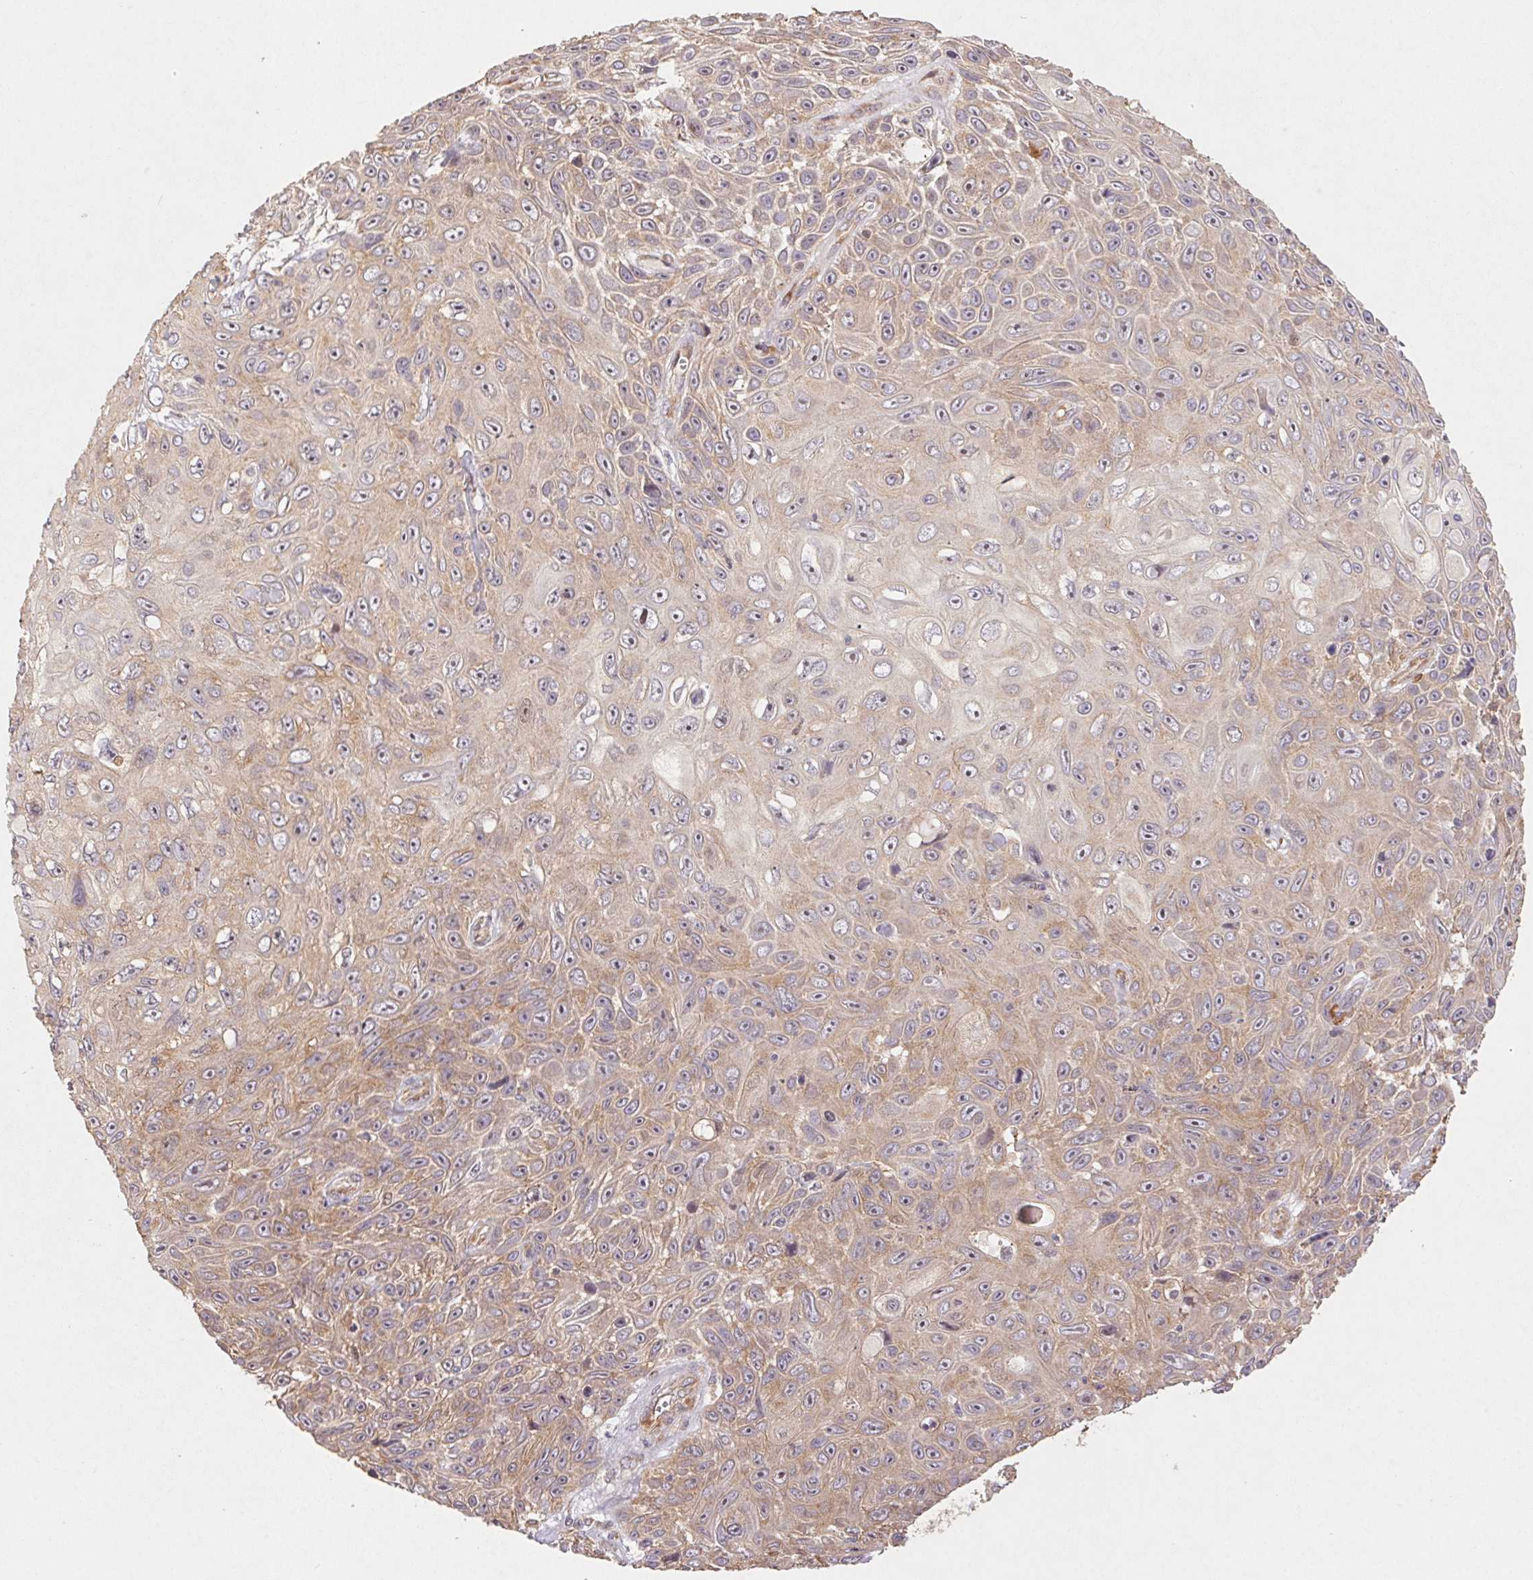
{"staining": {"intensity": "weak", "quantity": ">75%", "location": "cytoplasmic/membranous,nuclear"}, "tissue": "skin cancer", "cell_type": "Tumor cells", "image_type": "cancer", "snomed": [{"axis": "morphology", "description": "Squamous cell carcinoma, NOS"}, {"axis": "topography", "description": "Skin"}], "caption": "A histopathology image of skin cancer (squamous cell carcinoma) stained for a protein reveals weak cytoplasmic/membranous and nuclear brown staining in tumor cells.", "gene": "RPL27A", "patient": {"sex": "male", "age": 82}}